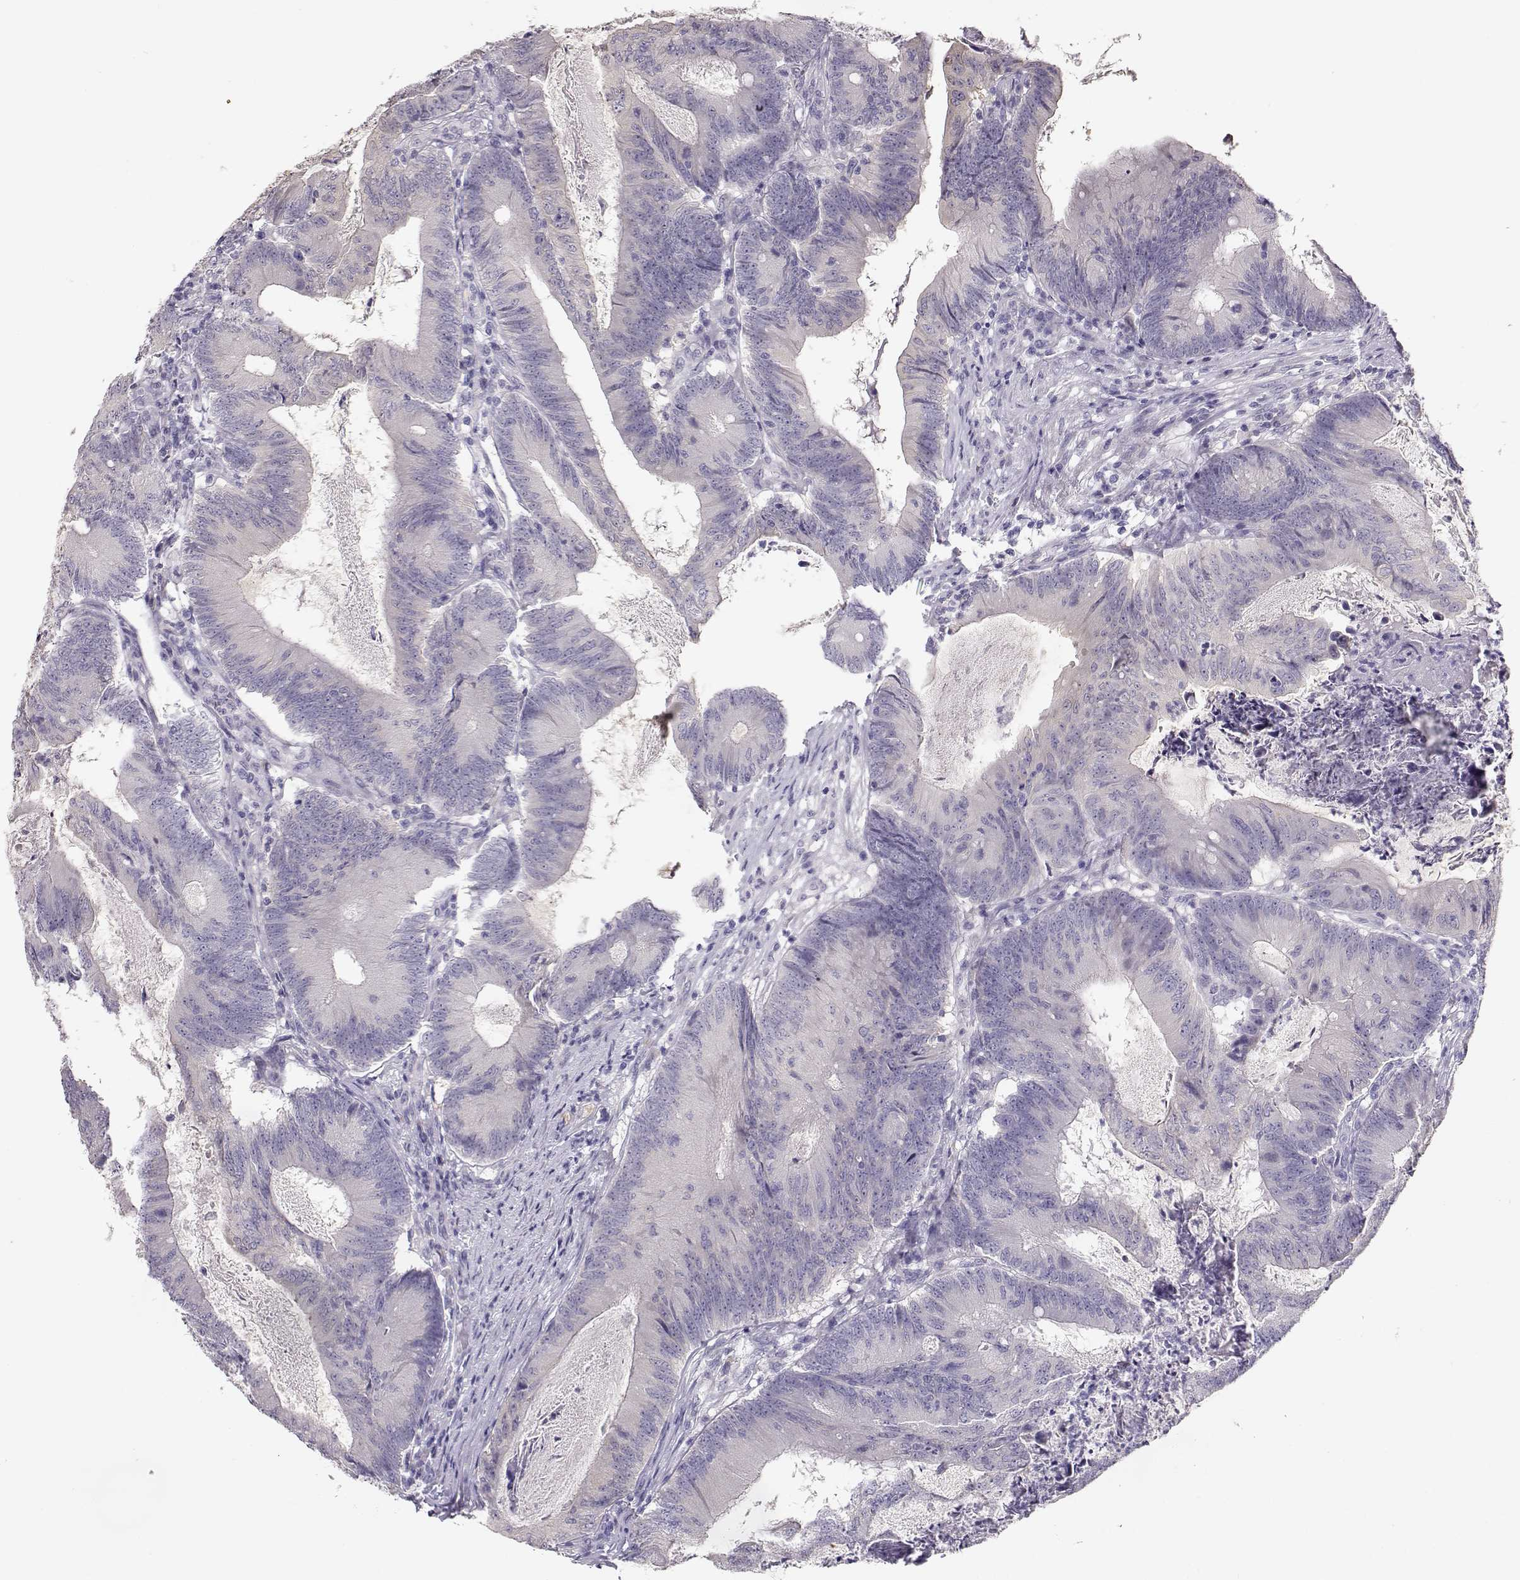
{"staining": {"intensity": "negative", "quantity": "none", "location": "none"}, "tissue": "colorectal cancer", "cell_type": "Tumor cells", "image_type": "cancer", "snomed": [{"axis": "morphology", "description": "Adenocarcinoma, NOS"}, {"axis": "topography", "description": "Colon"}], "caption": "Protein analysis of adenocarcinoma (colorectal) reveals no significant expression in tumor cells.", "gene": "GLIPR1L2", "patient": {"sex": "female", "age": 70}}